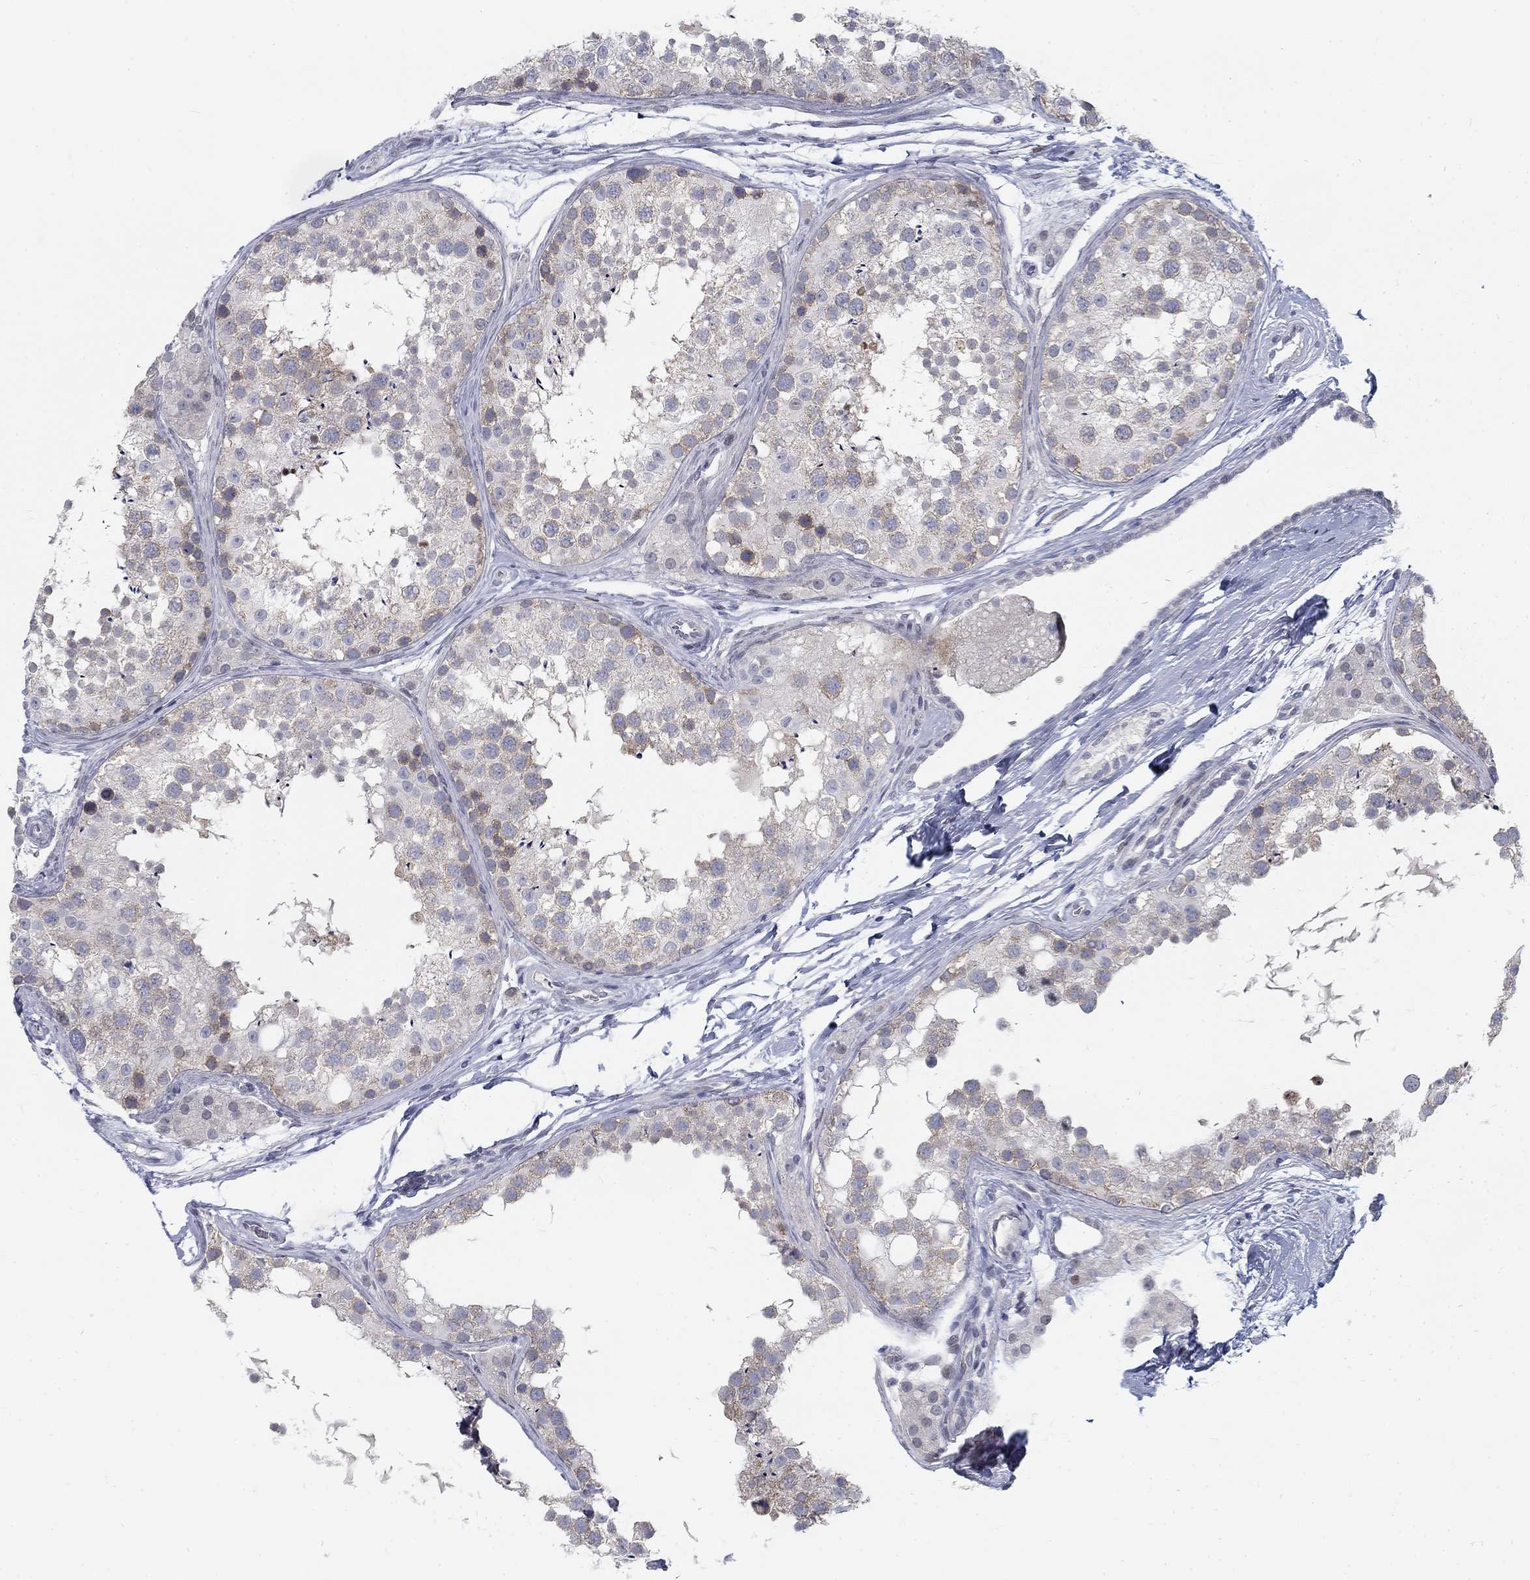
{"staining": {"intensity": "weak", "quantity": "<25%", "location": "cytoplasmic/membranous"}, "tissue": "testis", "cell_type": "Cells in seminiferous ducts", "image_type": "normal", "snomed": [{"axis": "morphology", "description": "Normal tissue, NOS"}, {"axis": "topography", "description": "Testis"}], "caption": "Immunohistochemistry (IHC) micrograph of normal testis: testis stained with DAB (3,3'-diaminobenzidine) reveals no significant protein staining in cells in seminiferous ducts. Nuclei are stained in blue.", "gene": "ATP1A3", "patient": {"sex": "male", "age": 41}}